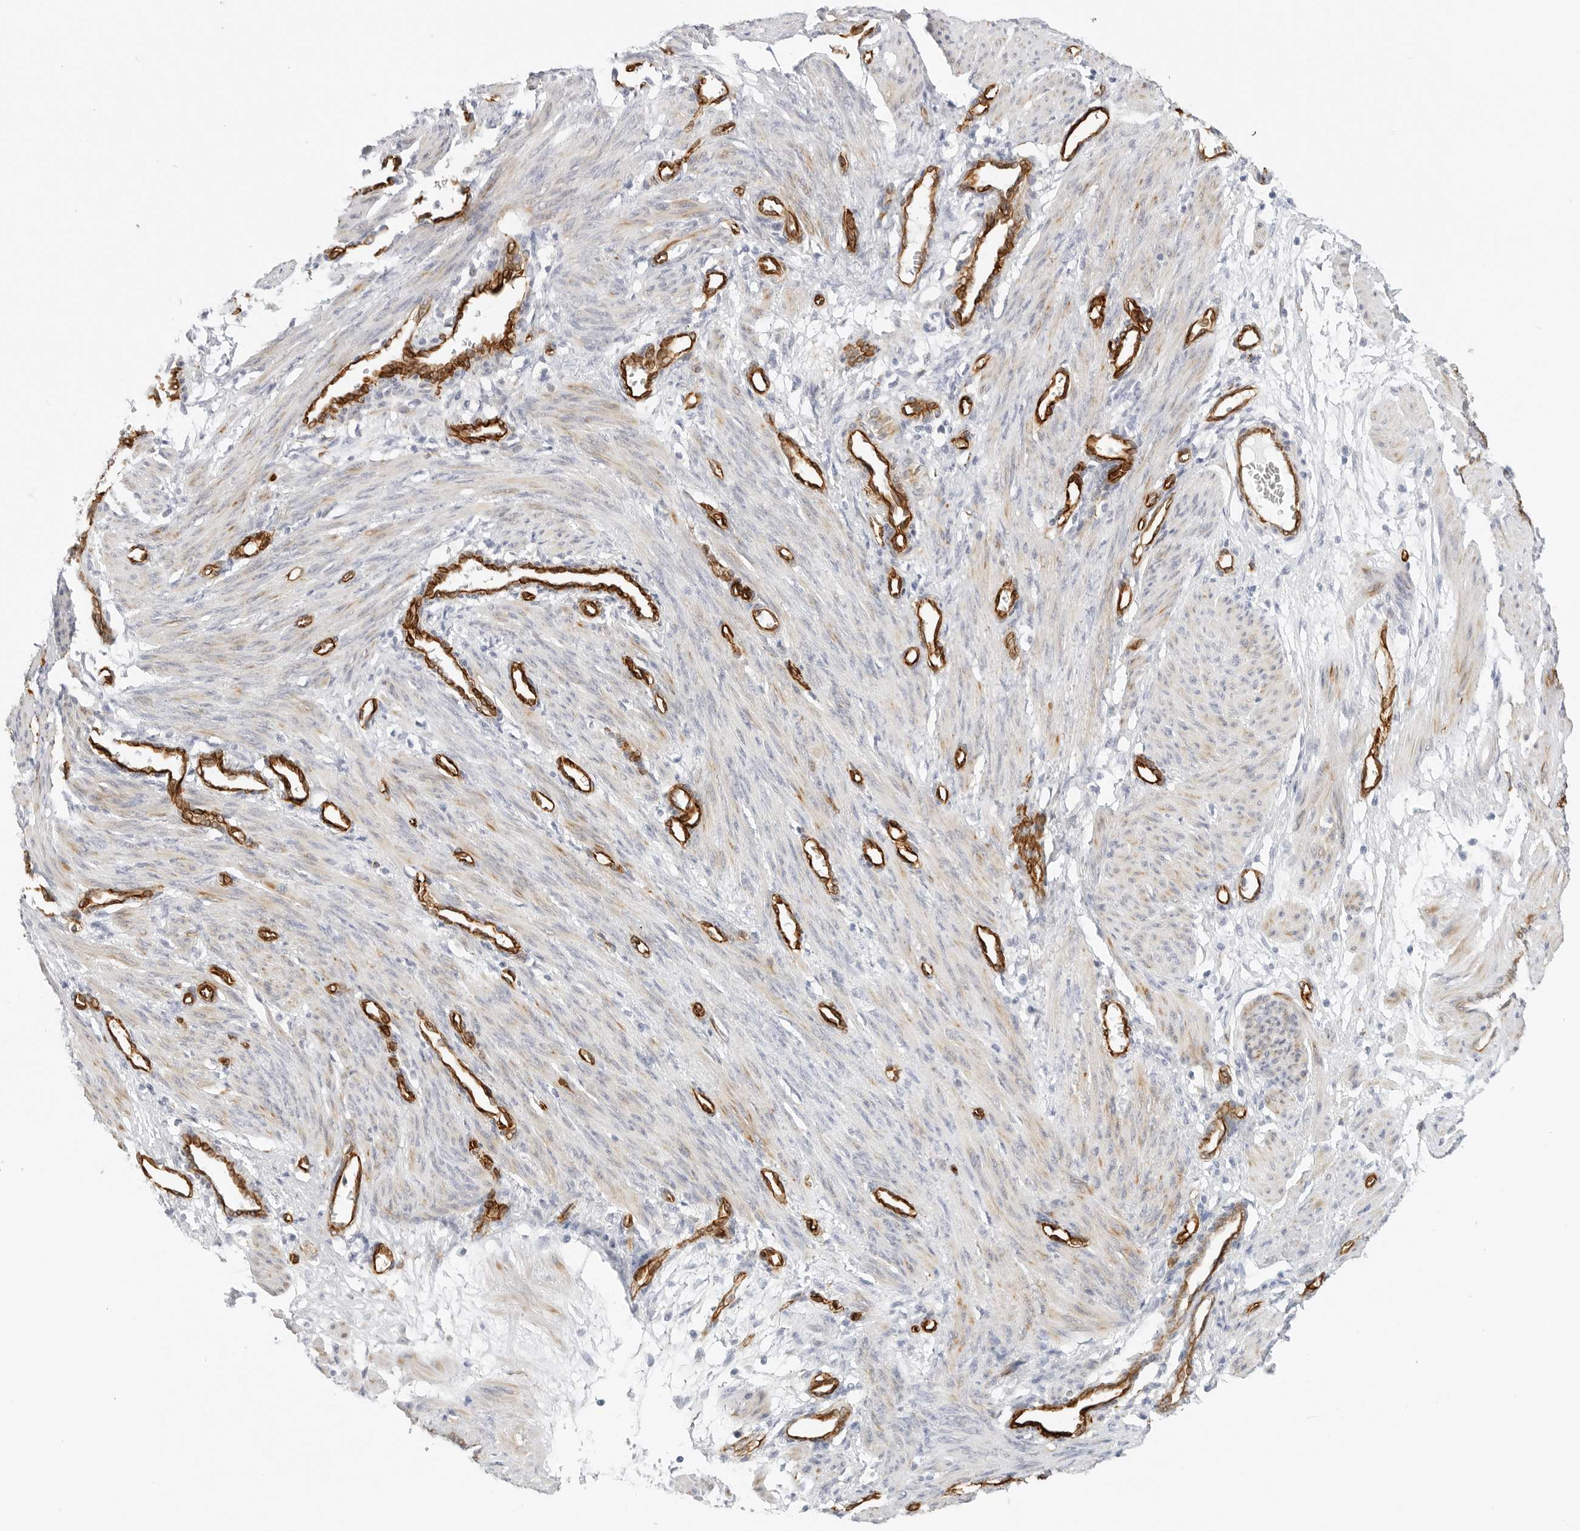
{"staining": {"intensity": "weak", "quantity": "25%-75%", "location": "cytoplasmic/membranous"}, "tissue": "smooth muscle", "cell_type": "Smooth muscle cells", "image_type": "normal", "snomed": [{"axis": "morphology", "description": "Normal tissue, NOS"}, {"axis": "topography", "description": "Endometrium"}], "caption": "Immunohistochemical staining of unremarkable smooth muscle exhibits 25%-75% levels of weak cytoplasmic/membranous protein positivity in about 25%-75% of smooth muscle cells. (DAB (3,3'-diaminobenzidine) IHC, brown staining for protein, blue staining for nuclei).", "gene": "NES", "patient": {"sex": "female", "age": 33}}